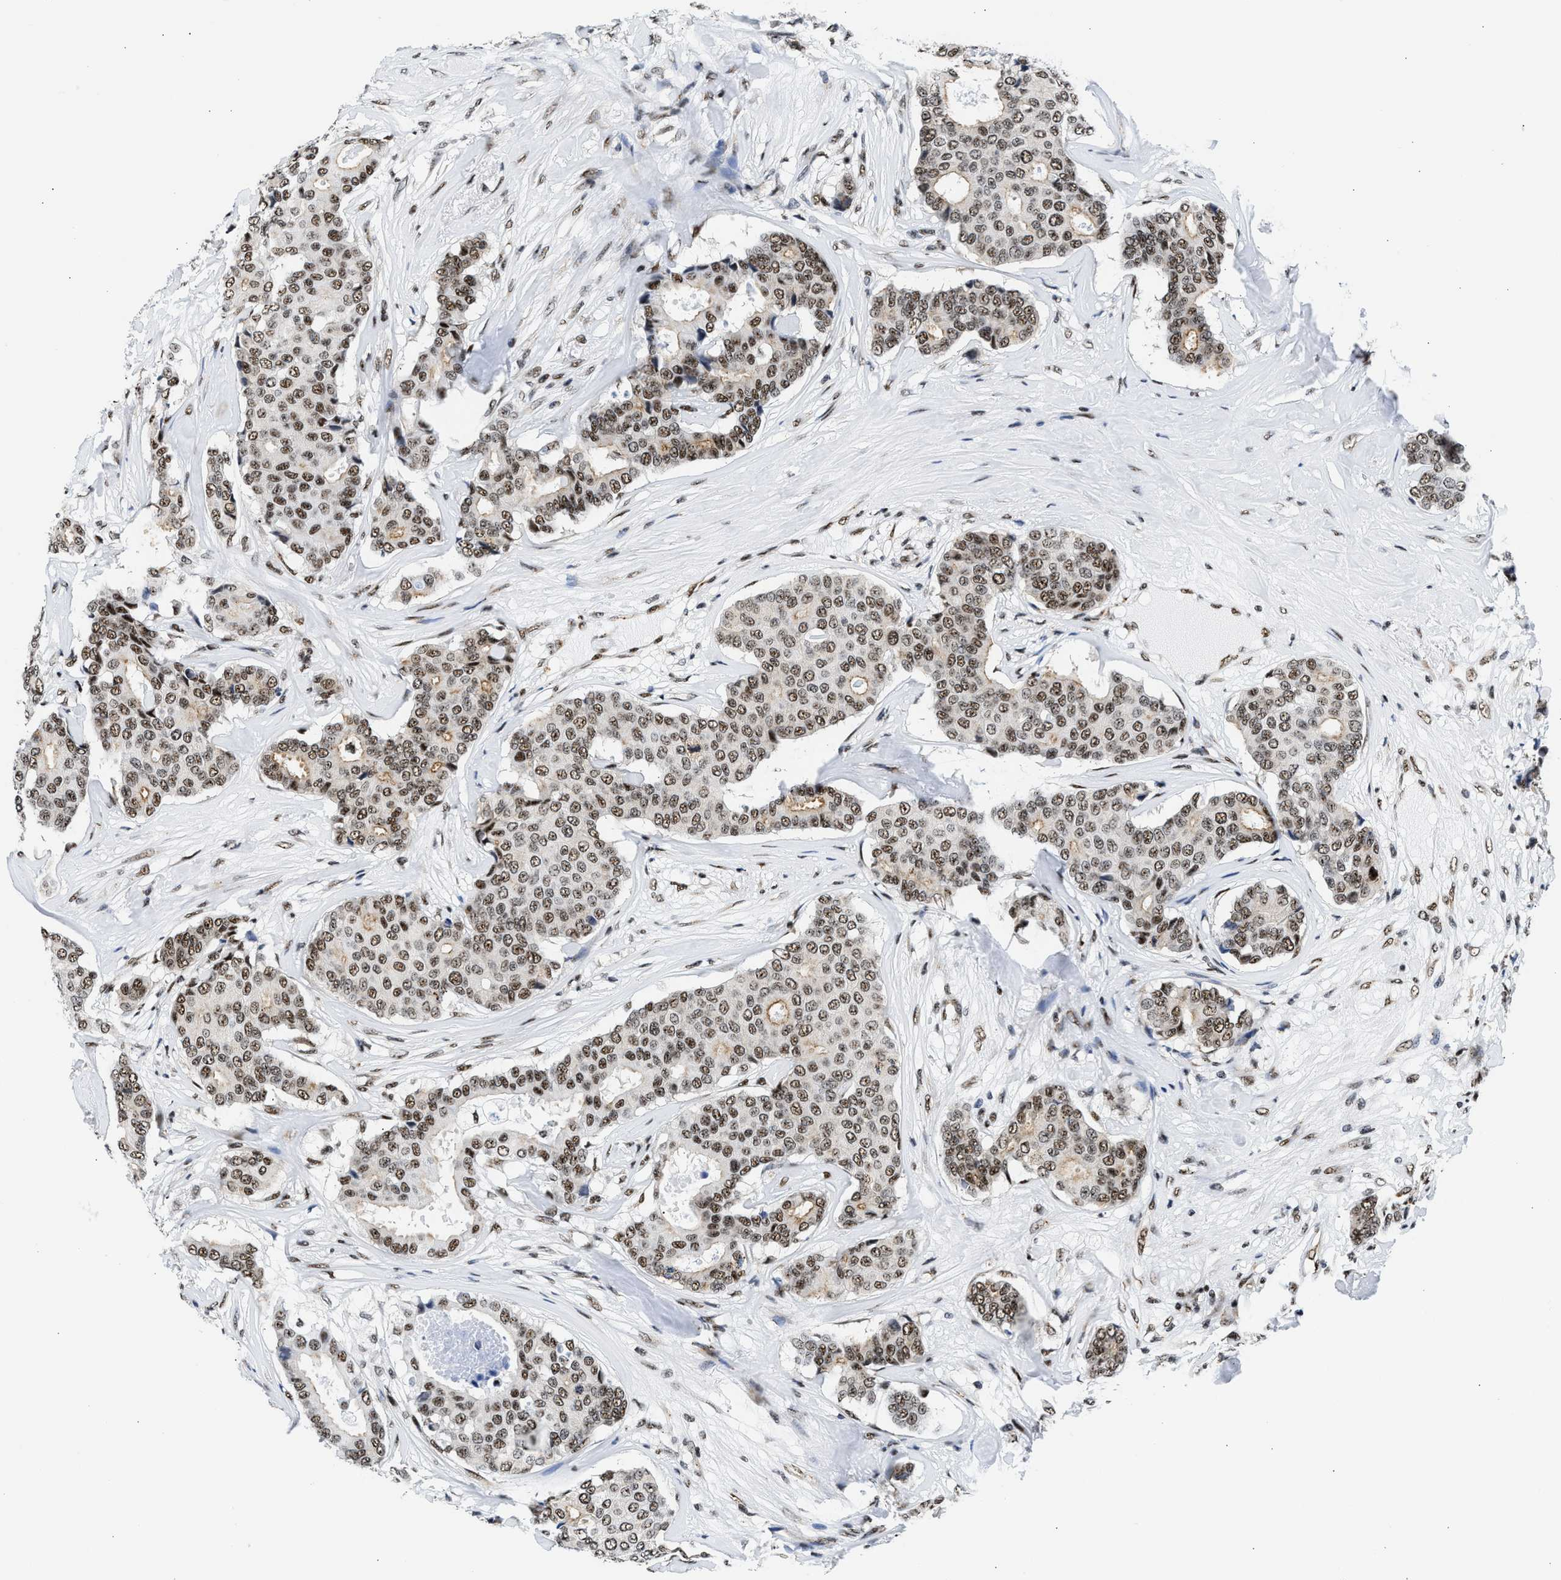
{"staining": {"intensity": "moderate", "quantity": ">75%", "location": "nuclear"}, "tissue": "breast cancer", "cell_type": "Tumor cells", "image_type": "cancer", "snomed": [{"axis": "morphology", "description": "Duct carcinoma"}, {"axis": "topography", "description": "Breast"}], "caption": "Immunohistochemical staining of infiltrating ductal carcinoma (breast) exhibits medium levels of moderate nuclear positivity in approximately >75% of tumor cells.", "gene": "RBM8A", "patient": {"sex": "female", "age": 75}}